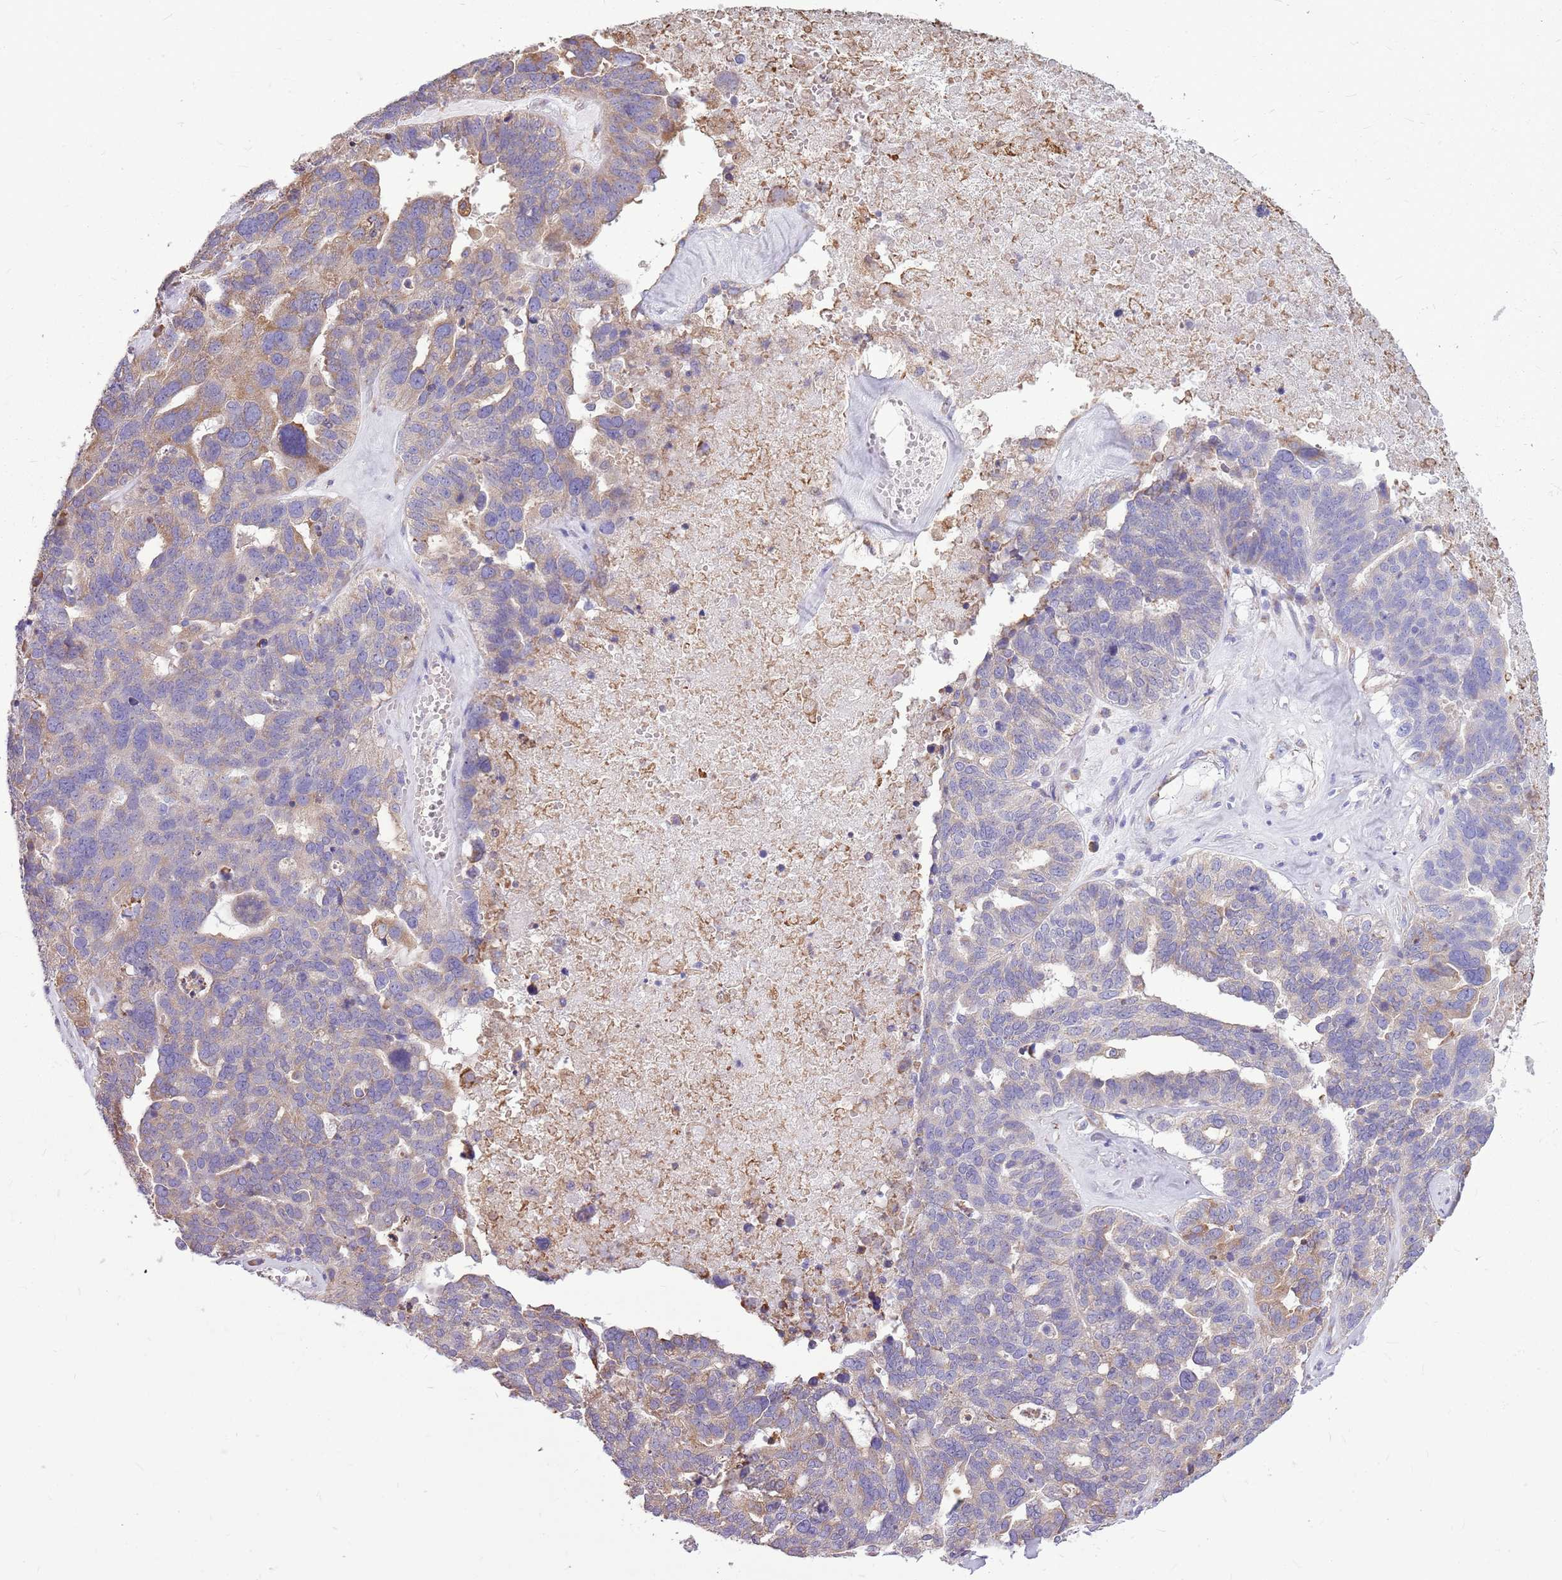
{"staining": {"intensity": "weak", "quantity": "<25%", "location": "cytoplasmic/membranous"}, "tissue": "ovarian cancer", "cell_type": "Tumor cells", "image_type": "cancer", "snomed": [{"axis": "morphology", "description": "Cystadenocarcinoma, serous, NOS"}, {"axis": "topography", "description": "Ovary"}], "caption": "Immunohistochemical staining of human serous cystadenocarcinoma (ovarian) shows no significant staining in tumor cells. (Brightfield microscopy of DAB immunohistochemistry (IHC) at high magnification).", "gene": "KCTD19", "patient": {"sex": "female", "age": 59}}